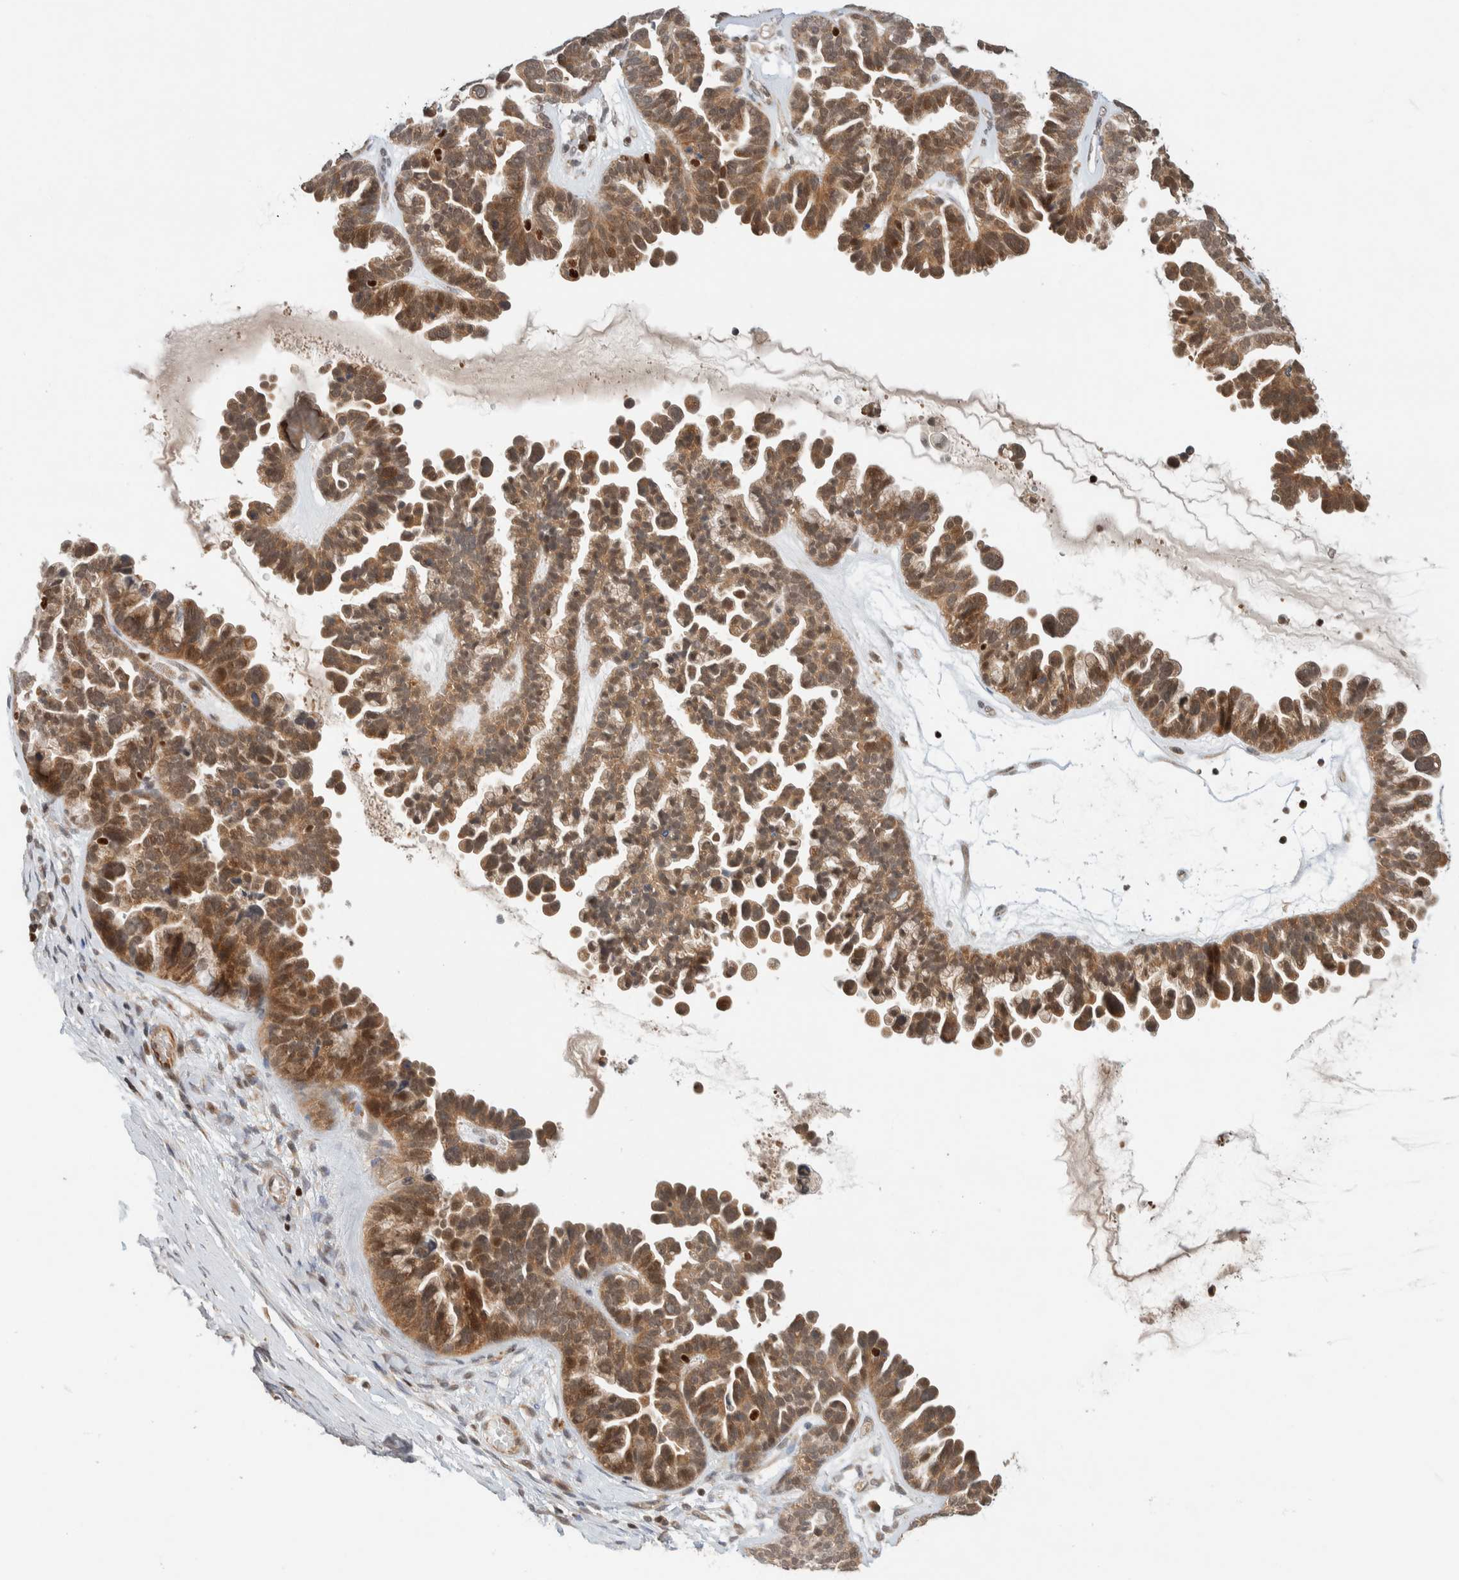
{"staining": {"intensity": "moderate", "quantity": ">75%", "location": "cytoplasmic/membranous"}, "tissue": "ovarian cancer", "cell_type": "Tumor cells", "image_type": "cancer", "snomed": [{"axis": "morphology", "description": "Cystadenocarcinoma, serous, NOS"}, {"axis": "topography", "description": "Ovary"}], "caption": "Human ovarian cancer (serous cystadenocarcinoma) stained with a brown dye reveals moderate cytoplasmic/membranous positive staining in approximately >75% of tumor cells.", "gene": "C8orf76", "patient": {"sex": "female", "age": 56}}